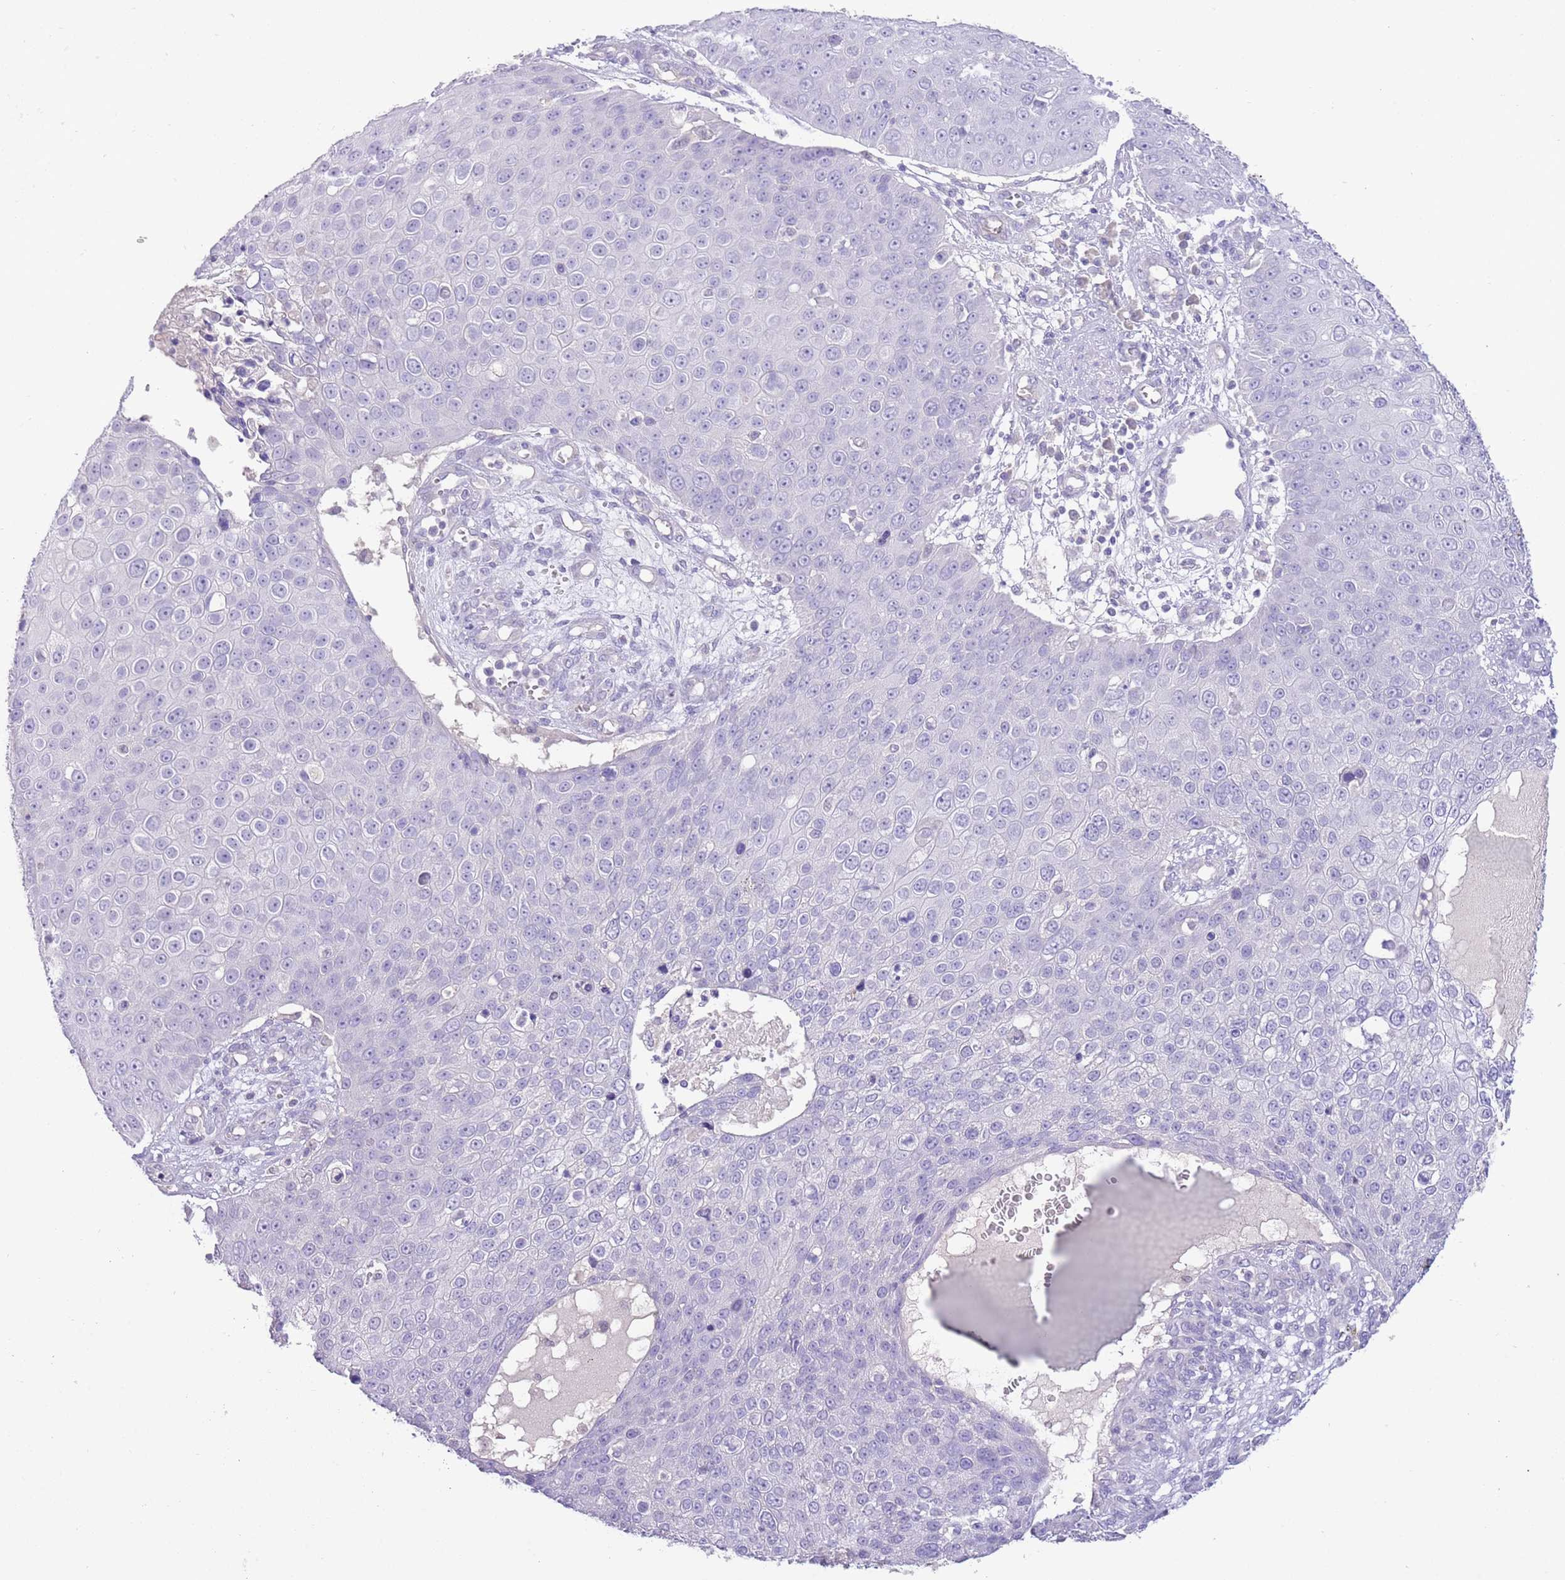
{"staining": {"intensity": "negative", "quantity": "none", "location": "none"}, "tissue": "skin cancer", "cell_type": "Tumor cells", "image_type": "cancer", "snomed": [{"axis": "morphology", "description": "Squamous cell carcinoma, NOS"}, {"axis": "topography", "description": "Skin"}], "caption": "This is a photomicrograph of immunohistochemistry staining of skin squamous cell carcinoma, which shows no expression in tumor cells.", "gene": "SFTPA1", "patient": {"sex": "male", "age": 71}}